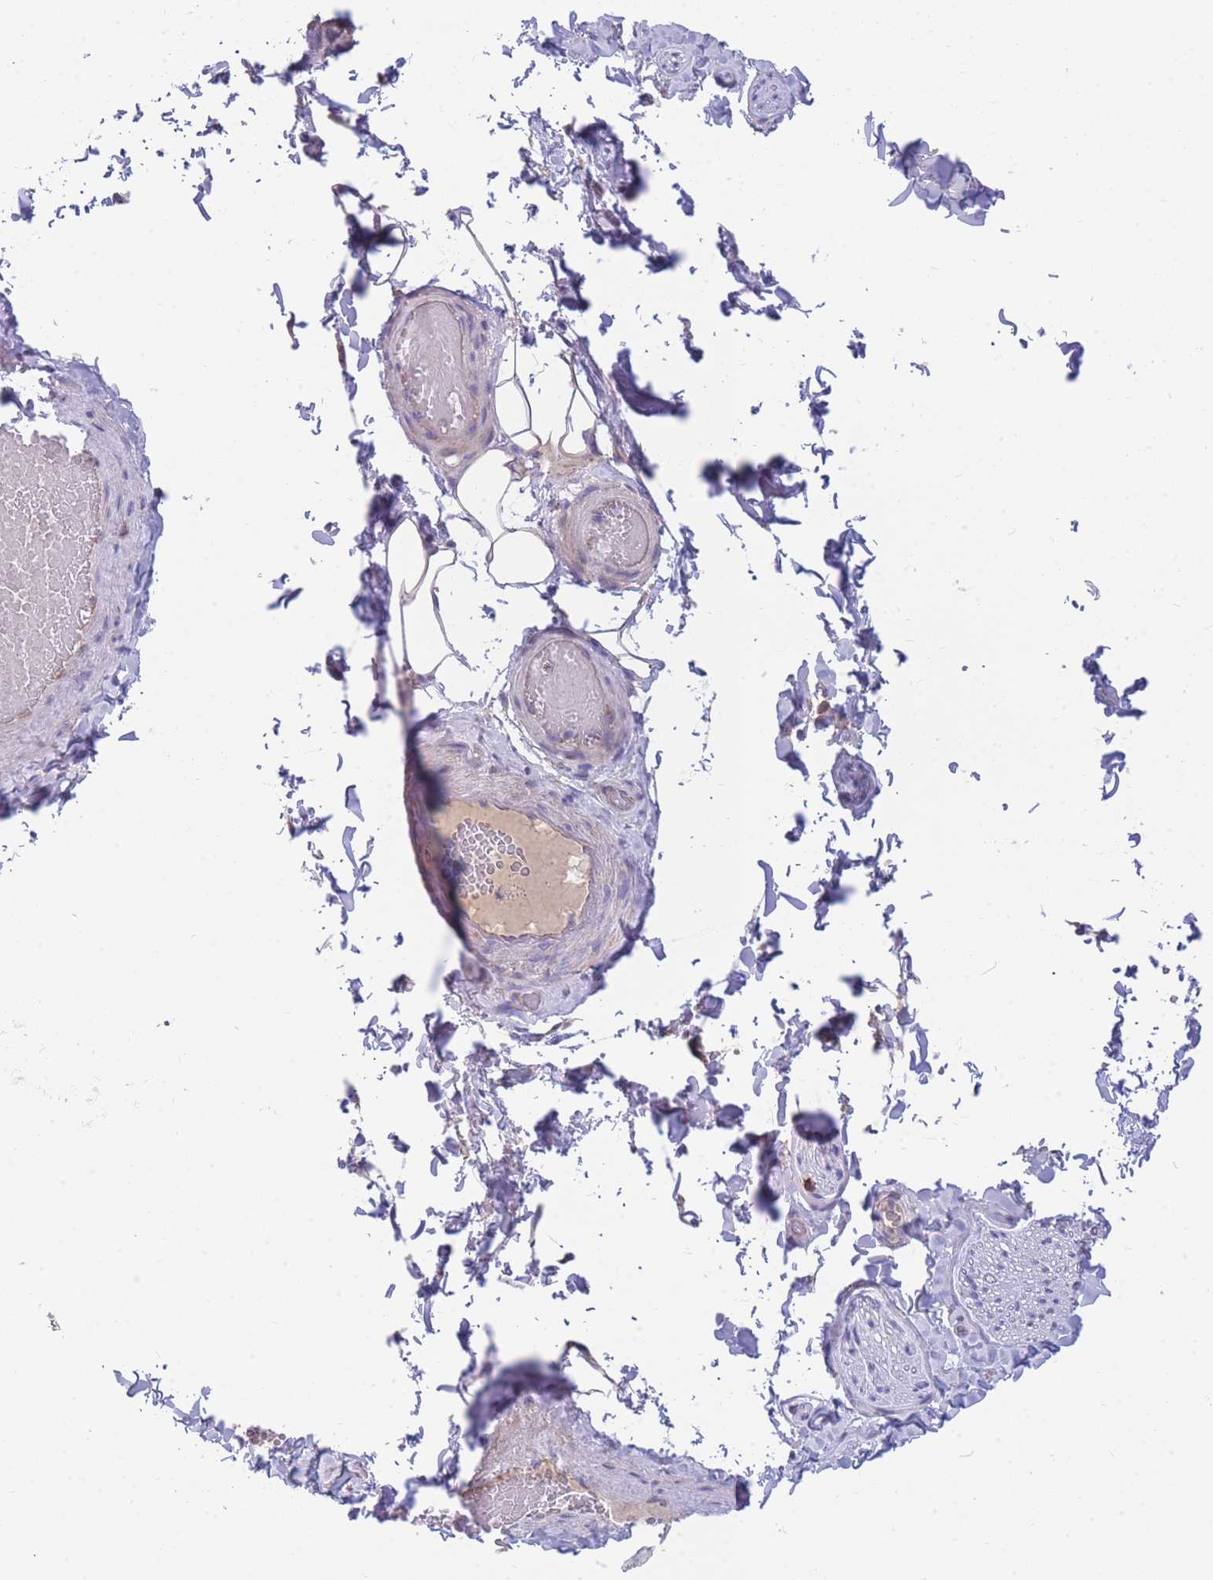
{"staining": {"intensity": "negative", "quantity": "none", "location": "none"}, "tissue": "adipose tissue", "cell_type": "Adipocytes", "image_type": "normal", "snomed": [{"axis": "morphology", "description": "Normal tissue, NOS"}, {"axis": "topography", "description": "Soft tissue"}, {"axis": "topography", "description": "Vascular tissue"}, {"axis": "topography", "description": "Peripheral nerve tissue"}], "caption": "The histopathology image shows no staining of adipocytes in benign adipose tissue.", "gene": "MRPS11", "patient": {"sex": "male", "age": 32}}